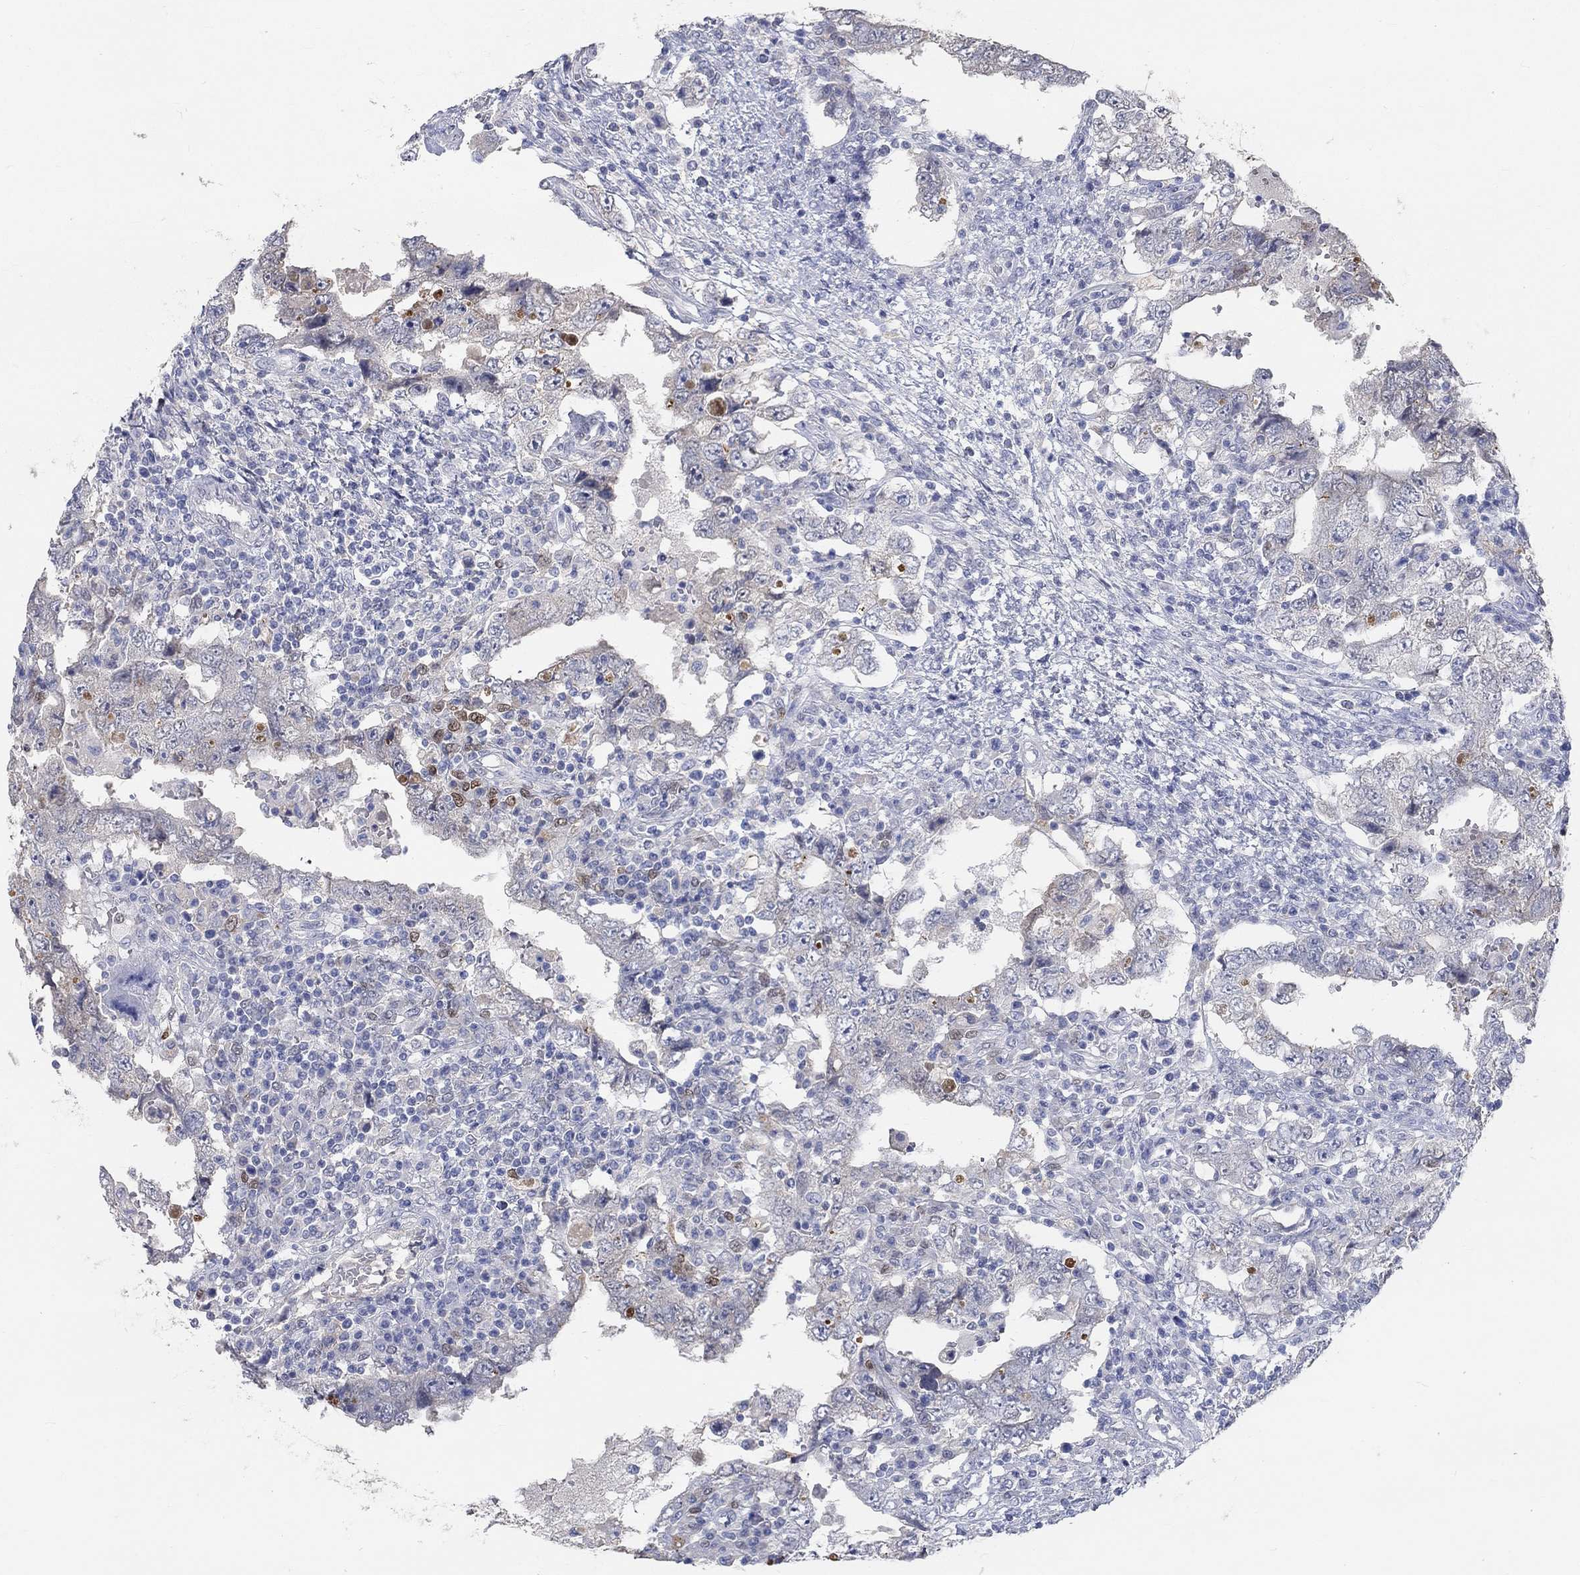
{"staining": {"intensity": "moderate", "quantity": "<25%", "location": "nuclear"}, "tissue": "testis cancer", "cell_type": "Tumor cells", "image_type": "cancer", "snomed": [{"axis": "morphology", "description": "Carcinoma, Embryonal, NOS"}, {"axis": "topography", "description": "Testis"}], "caption": "Immunohistochemistry photomicrograph of neoplastic tissue: testis embryonal carcinoma stained using immunohistochemistry (IHC) exhibits low levels of moderate protein expression localized specifically in the nuclear of tumor cells, appearing as a nuclear brown color.", "gene": "FGF2", "patient": {"sex": "male", "age": 26}}